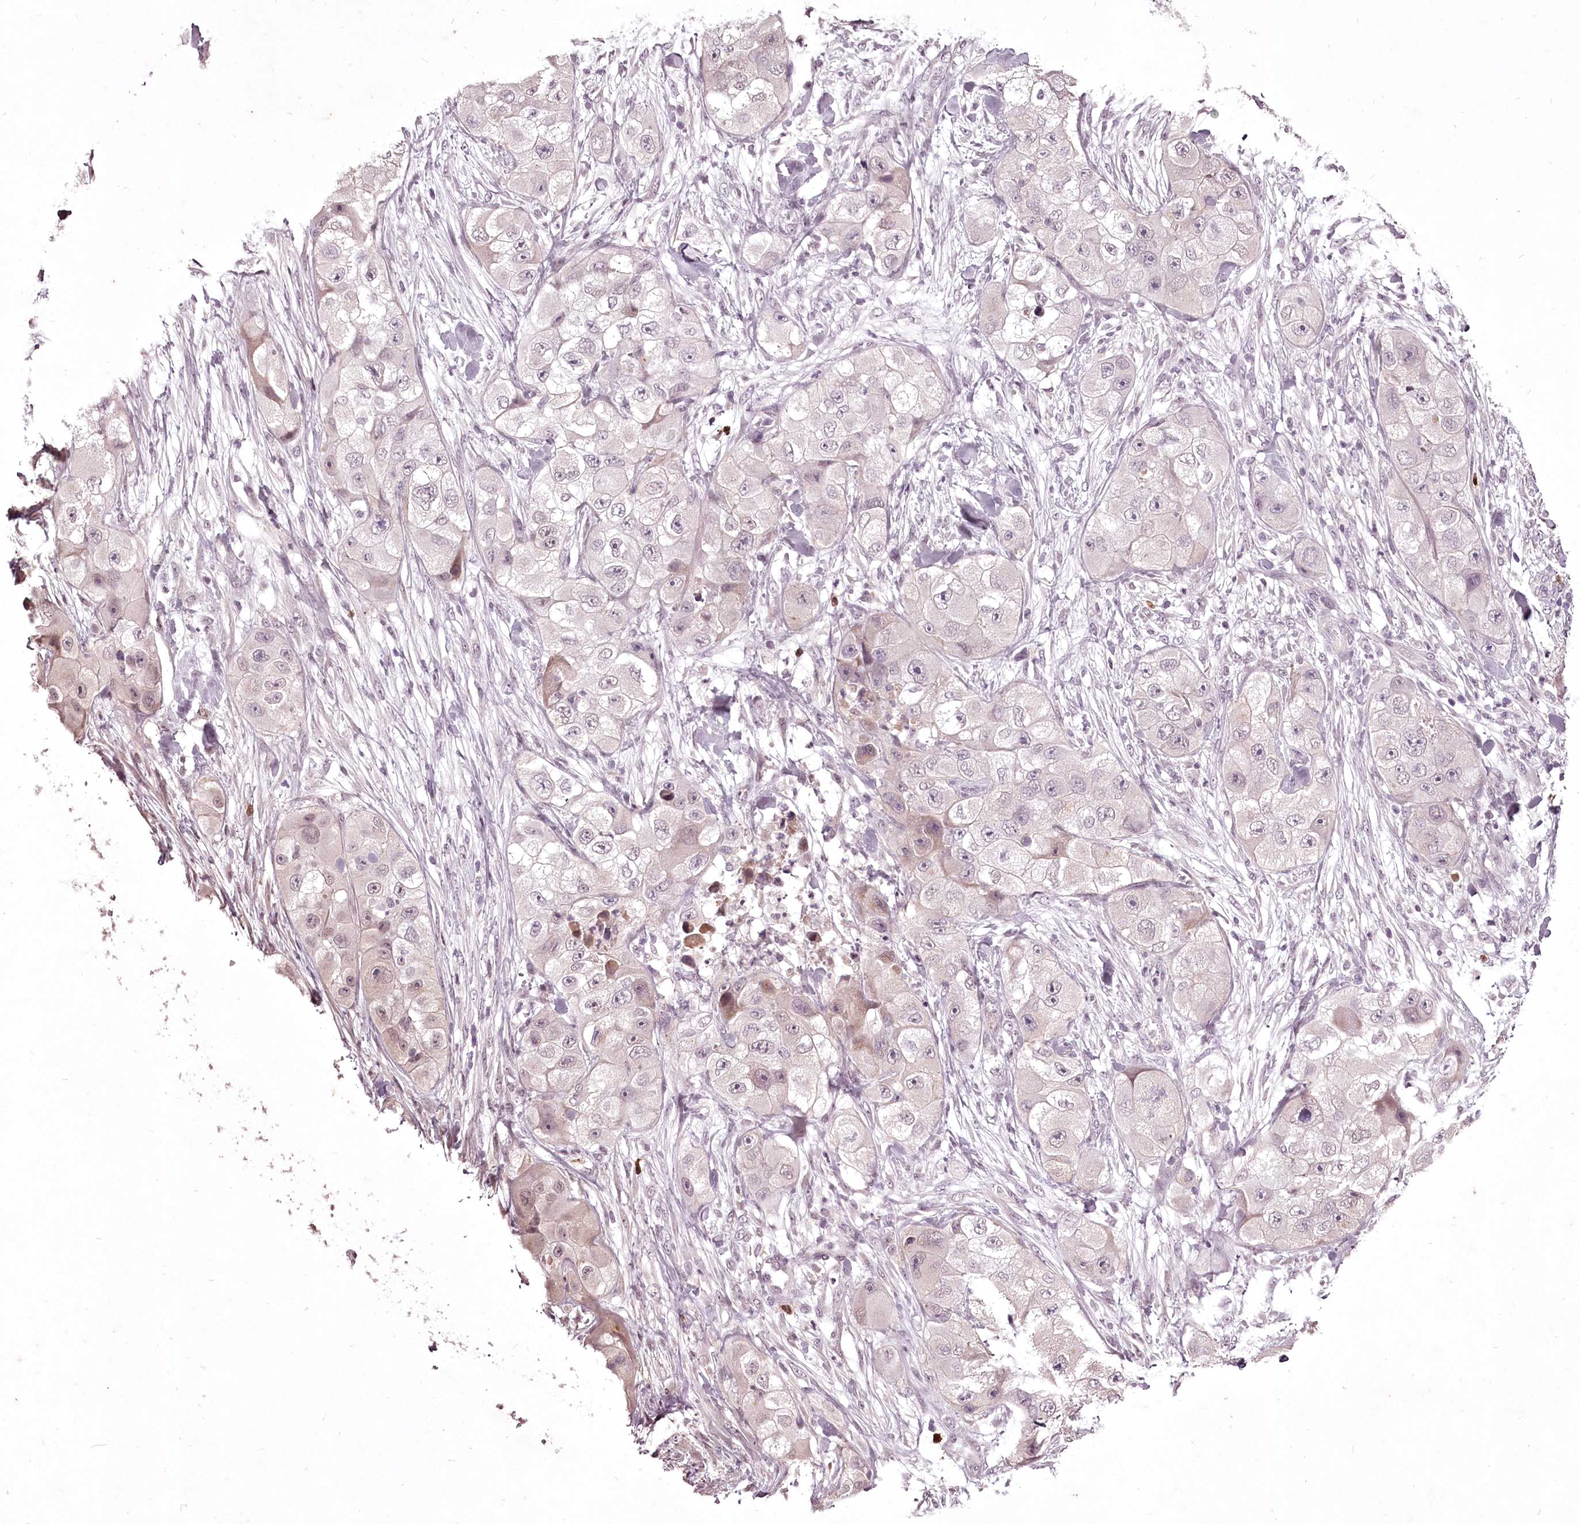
{"staining": {"intensity": "weak", "quantity": "<25%", "location": "nuclear"}, "tissue": "skin cancer", "cell_type": "Tumor cells", "image_type": "cancer", "snomed": [{"axis": "morphology", "description": "Squamous cell carcinoma, NOS"}, {"axis": "topography", "description": "Skin"}, {"axis": "topography", "description": "Subcutis"}], "caption": "Immunohistochemistry of human skin cancer (squamous cell carcinoma) demonstrates no expression in tumor cells.", "gene": "ADRA1D", "patient": {"sex": "male", "age": 73}}